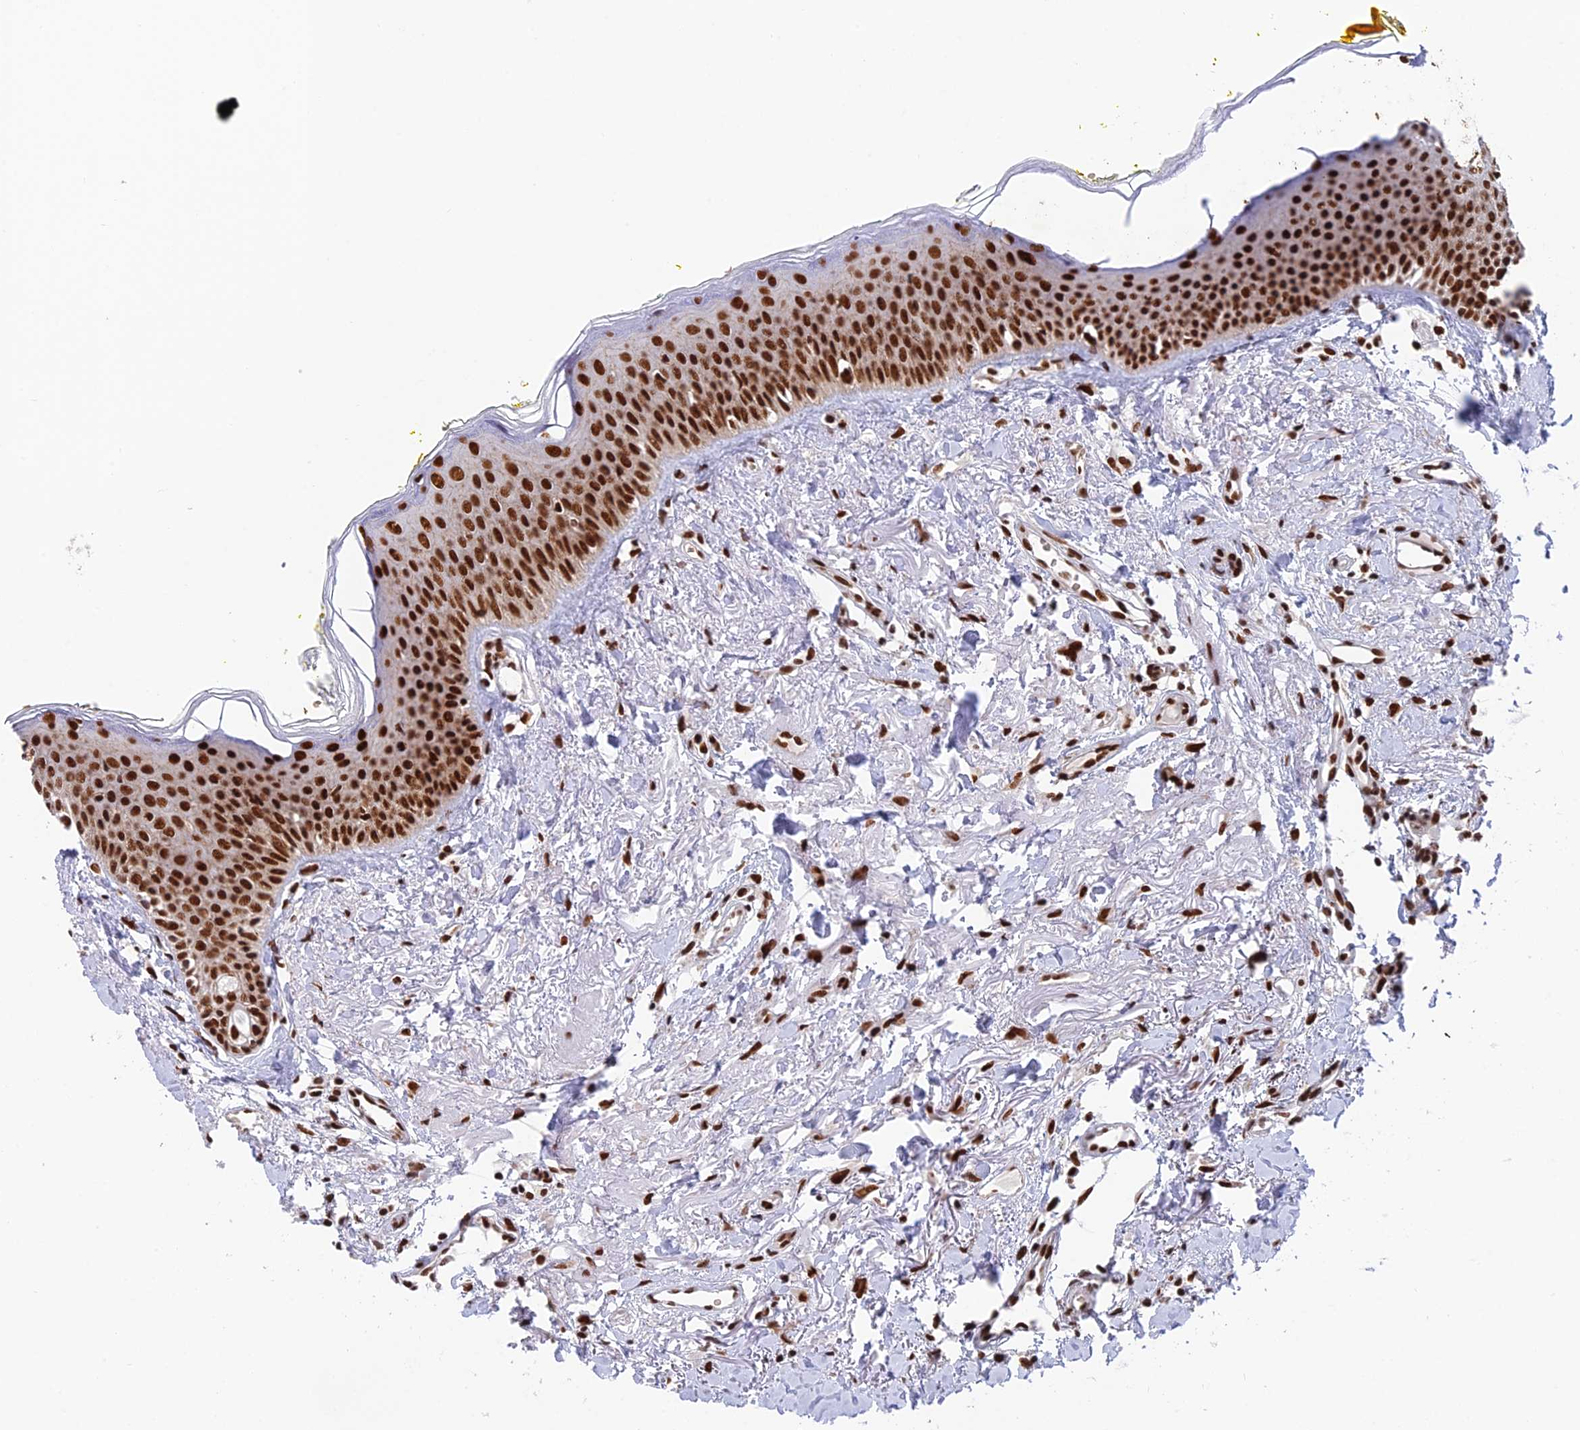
{"staining": {"intensity": "strong", "quantity": ">75%", "location": "nuclear"}, "tissue": "oral mucosa", "cell_type": "Squamous epithelial cells", "image_type": "normal", "snomed": [{"axis": "morphology", "description": "Normal tissue, NOS"}, {"axis": "topography", "description": "Oral tissue"}], "caption": "Protein staining by immunohistochemistry exhibits strong nuclear positivity in approximately >75% of squamous epithelial cells in normal oral mucosa. The staining was performed using DAB to visualize the protein expression in brown, while the nuclei were stained in blue with hematoxylin (Magnification: 20x).", "gene": "EEF1AKMT3", "patient": {"sex": "female", "age": 70}}